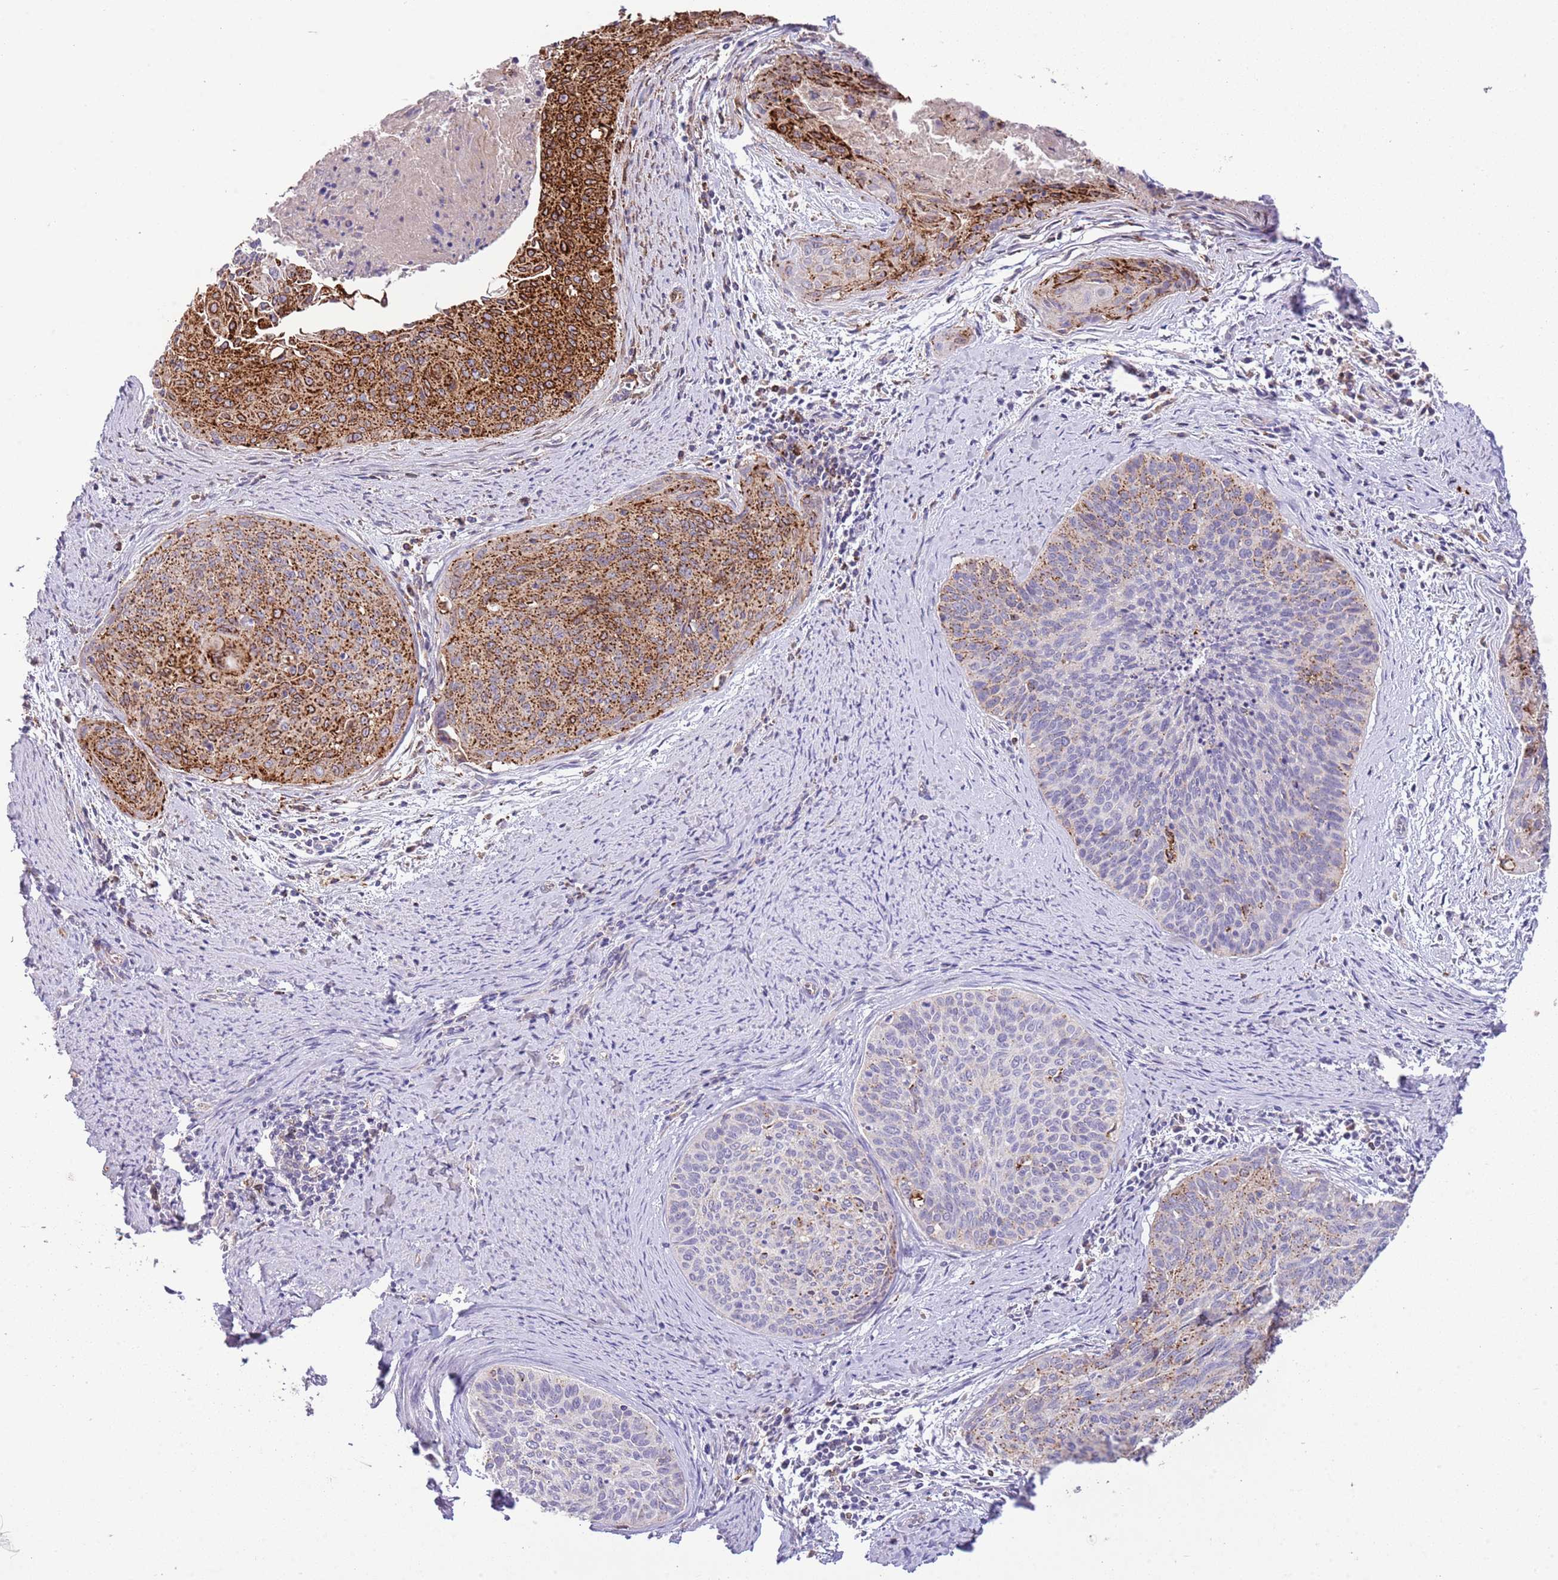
{"staining": {"intensity": "strong", "quantity": "25%-75%", "location": "cytoplasmic/membranous"}, "tissue": "cervical cancer", "cell_type": "Tumor cells", "image_type": "cancer", "snomed": [{"axis": "morphology", "description": "Squamous cell carcinoma, NOS"}, {"axis": "topography", "description": "Cervix"}], "caption": "Human cervical cancer stained with a brown dye demonstrates strong cytoplasmic/membranous positive expression in about 25%-75% of tumor cells.", "gene": "ABHD17A", "patient": {"sex": "female", "age": 55}}